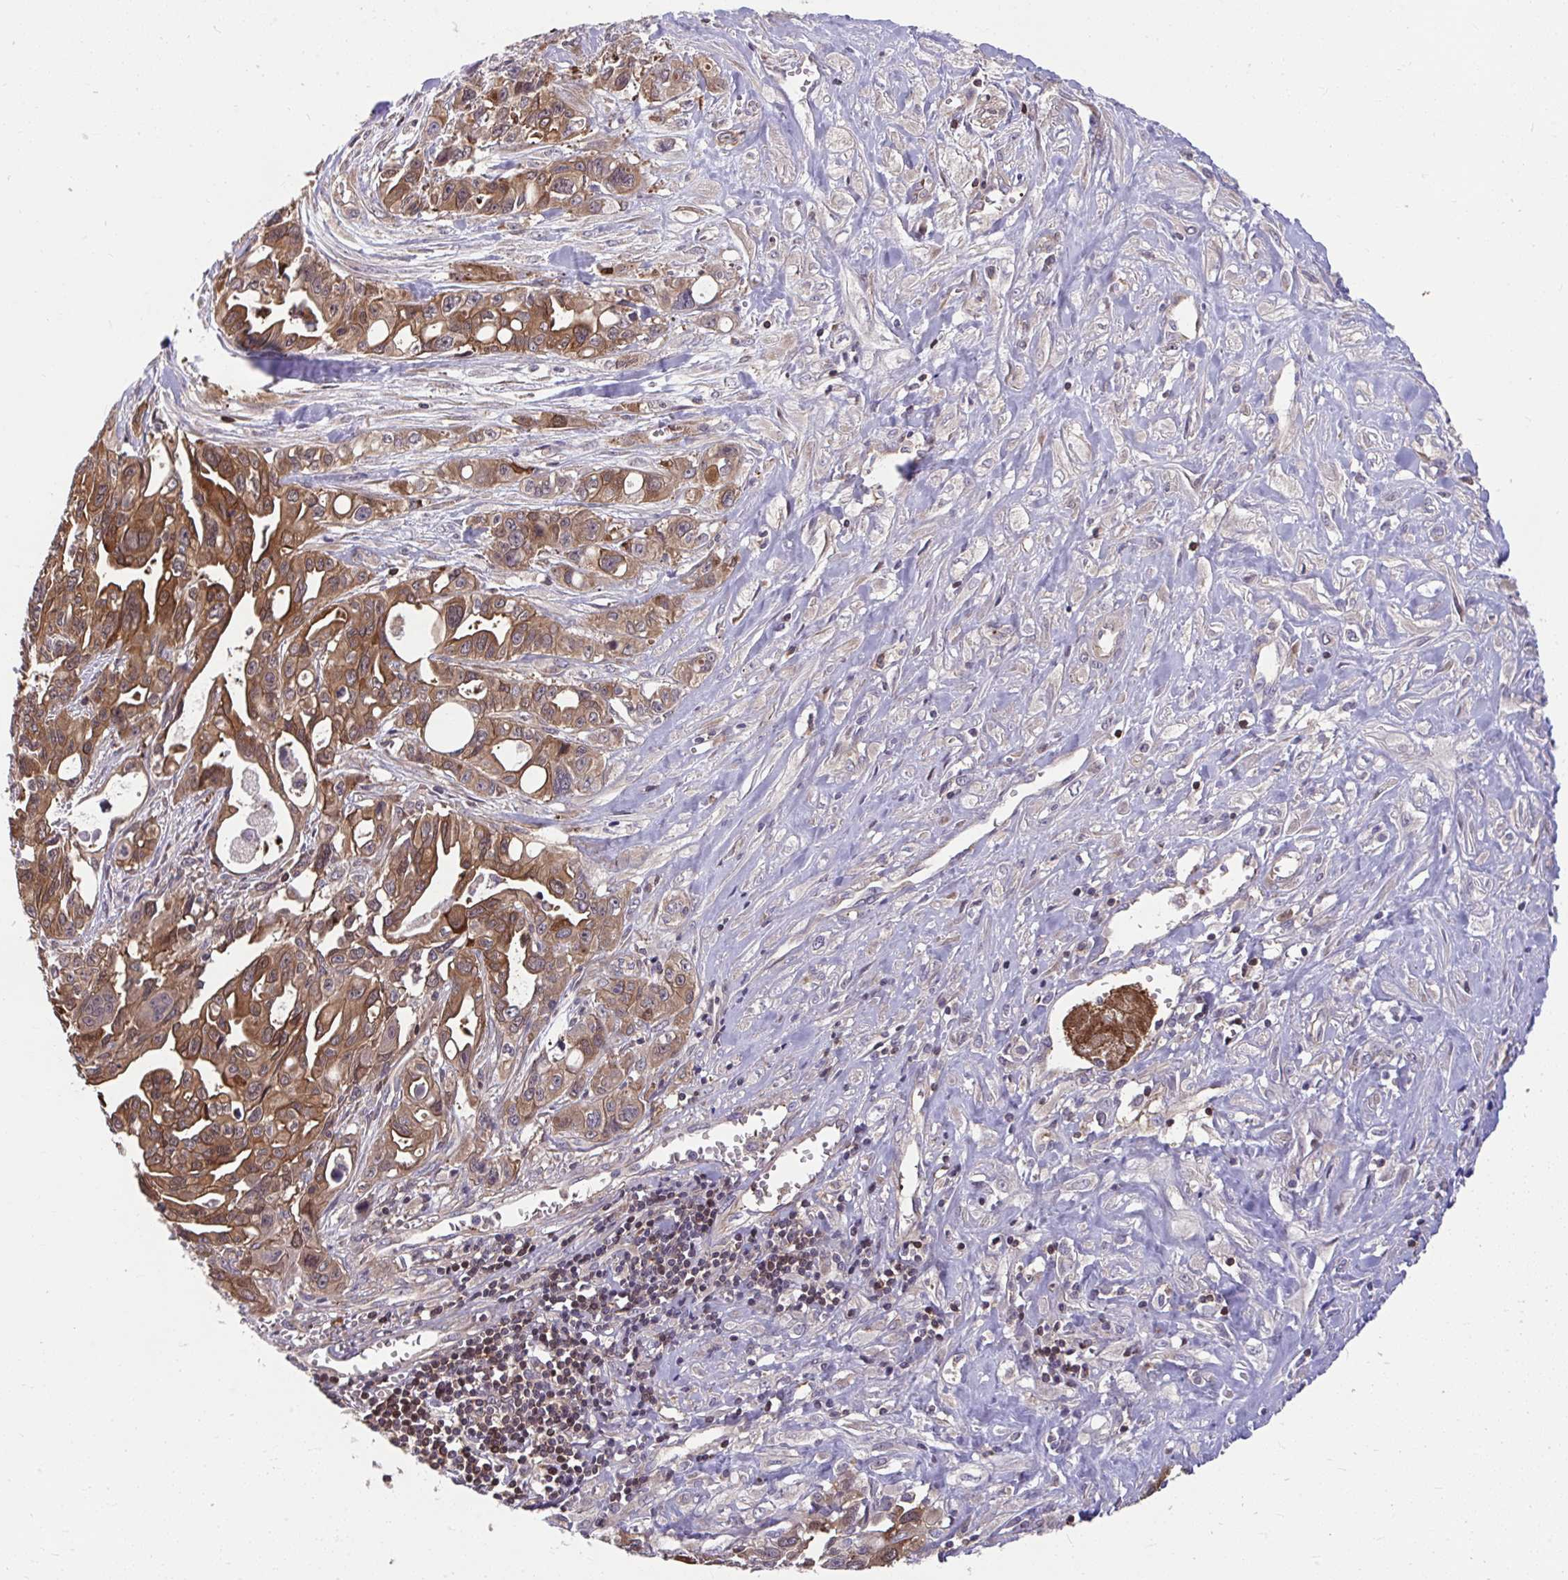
{"staining": {"intensity": "moderate", "quantity": ">75%", "location": "cytoplasmic/membranous,nuclear"}, "tissue": "pancreatic cancer", "cell_type": "Tumor cells", "image_type": "cancer", "snomed": [{"axis": "morphology", "description": "Adenocarcinoma, NOS"}, {"axis": "topography", "description": "Pancreas"}], "caption": "Pancreatic cancer (adenocarcinoma) stained with DAB IHC demonstrates medium levels of moderate cytoplasmic/membranous and nuclear staining in about >75% of tumor cells.", "gene": "PCDHB7", "patient": {"sex": "female", "age": 47}}